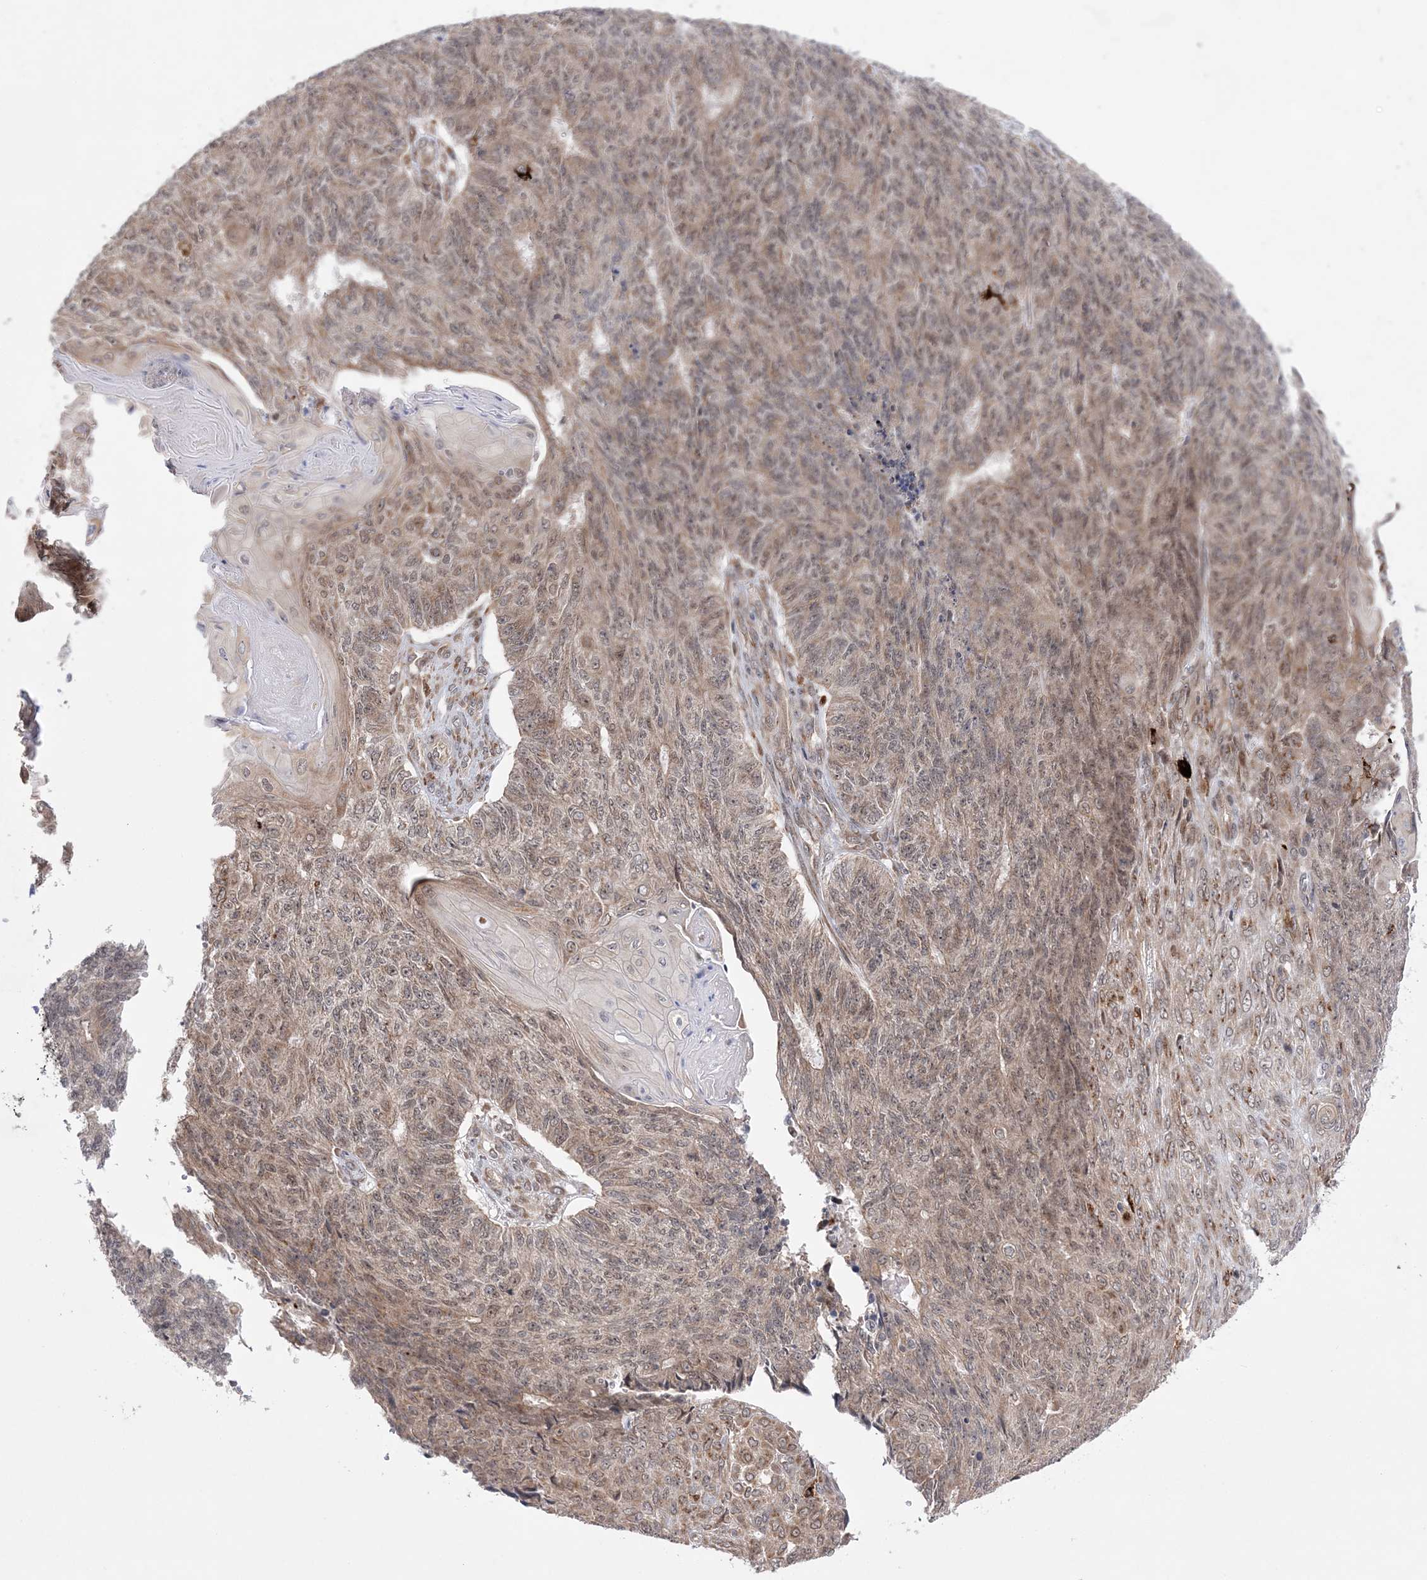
{"staining": {"intensity": "moderate", "quantity": "25%-75%", "location": "cytoplasmic/membranous"}, "tissue": "endometrial cancer", "cell_type": "Tumor cells", "image_type": "cancer", "snomed": [{"axis": "morphology", "description": "Adenocarcinoma, NOS"}, {"axis": "topography", "description": "Endometrium"}], "caption": "IHC histopathology image of neoplastic tissue: endometrial cancer stained using immunohistochemistry (IHC) reveals medium levels of moderate protein expression localized specifically in the cytoplasmic/membranous of tumor cells, appearing as a cytoplasmic/membranous brown color.", "gene": "ANAPC15", "patient": {"sex": "female", "age": 32}}